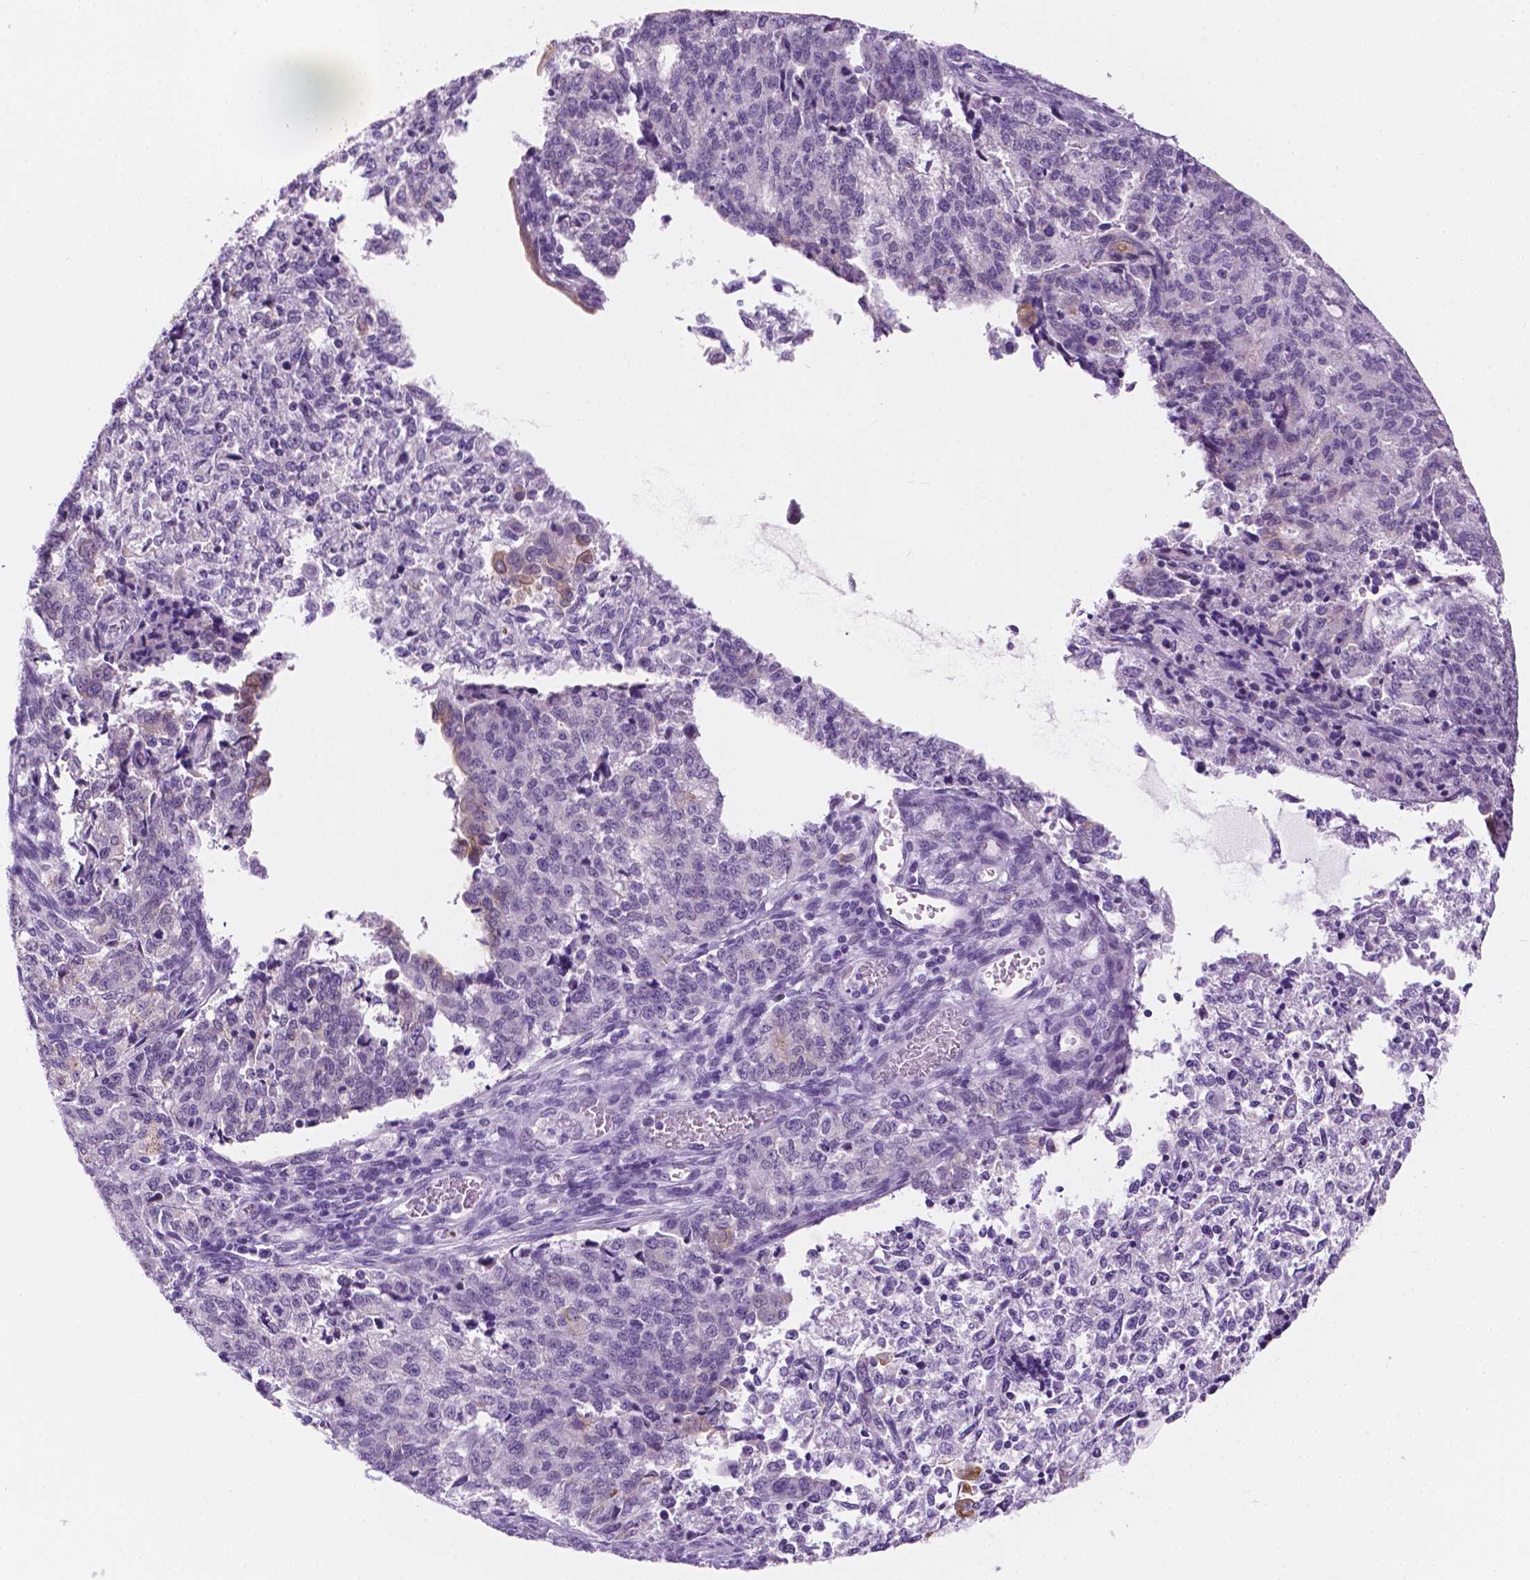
{"staining": {"intensity": "negative", "quantity": "none", "location": "none"}, "tissue": "endometrial cancer", "cell_type": "Tumor cells", "image_type": "cancer", "snomed": [{"axis": "morphology", "description": "Adenocarcinoma, NOS"}, {"axis": "topography", "description": "Endometrium"}], "caption": "Adenocarcinoma (endometrial) was stained to show a protein in brown. There is no significant positivity in tumor cells.", "gene": "PPL", "patient": {"sex": "female", "age": 50}}